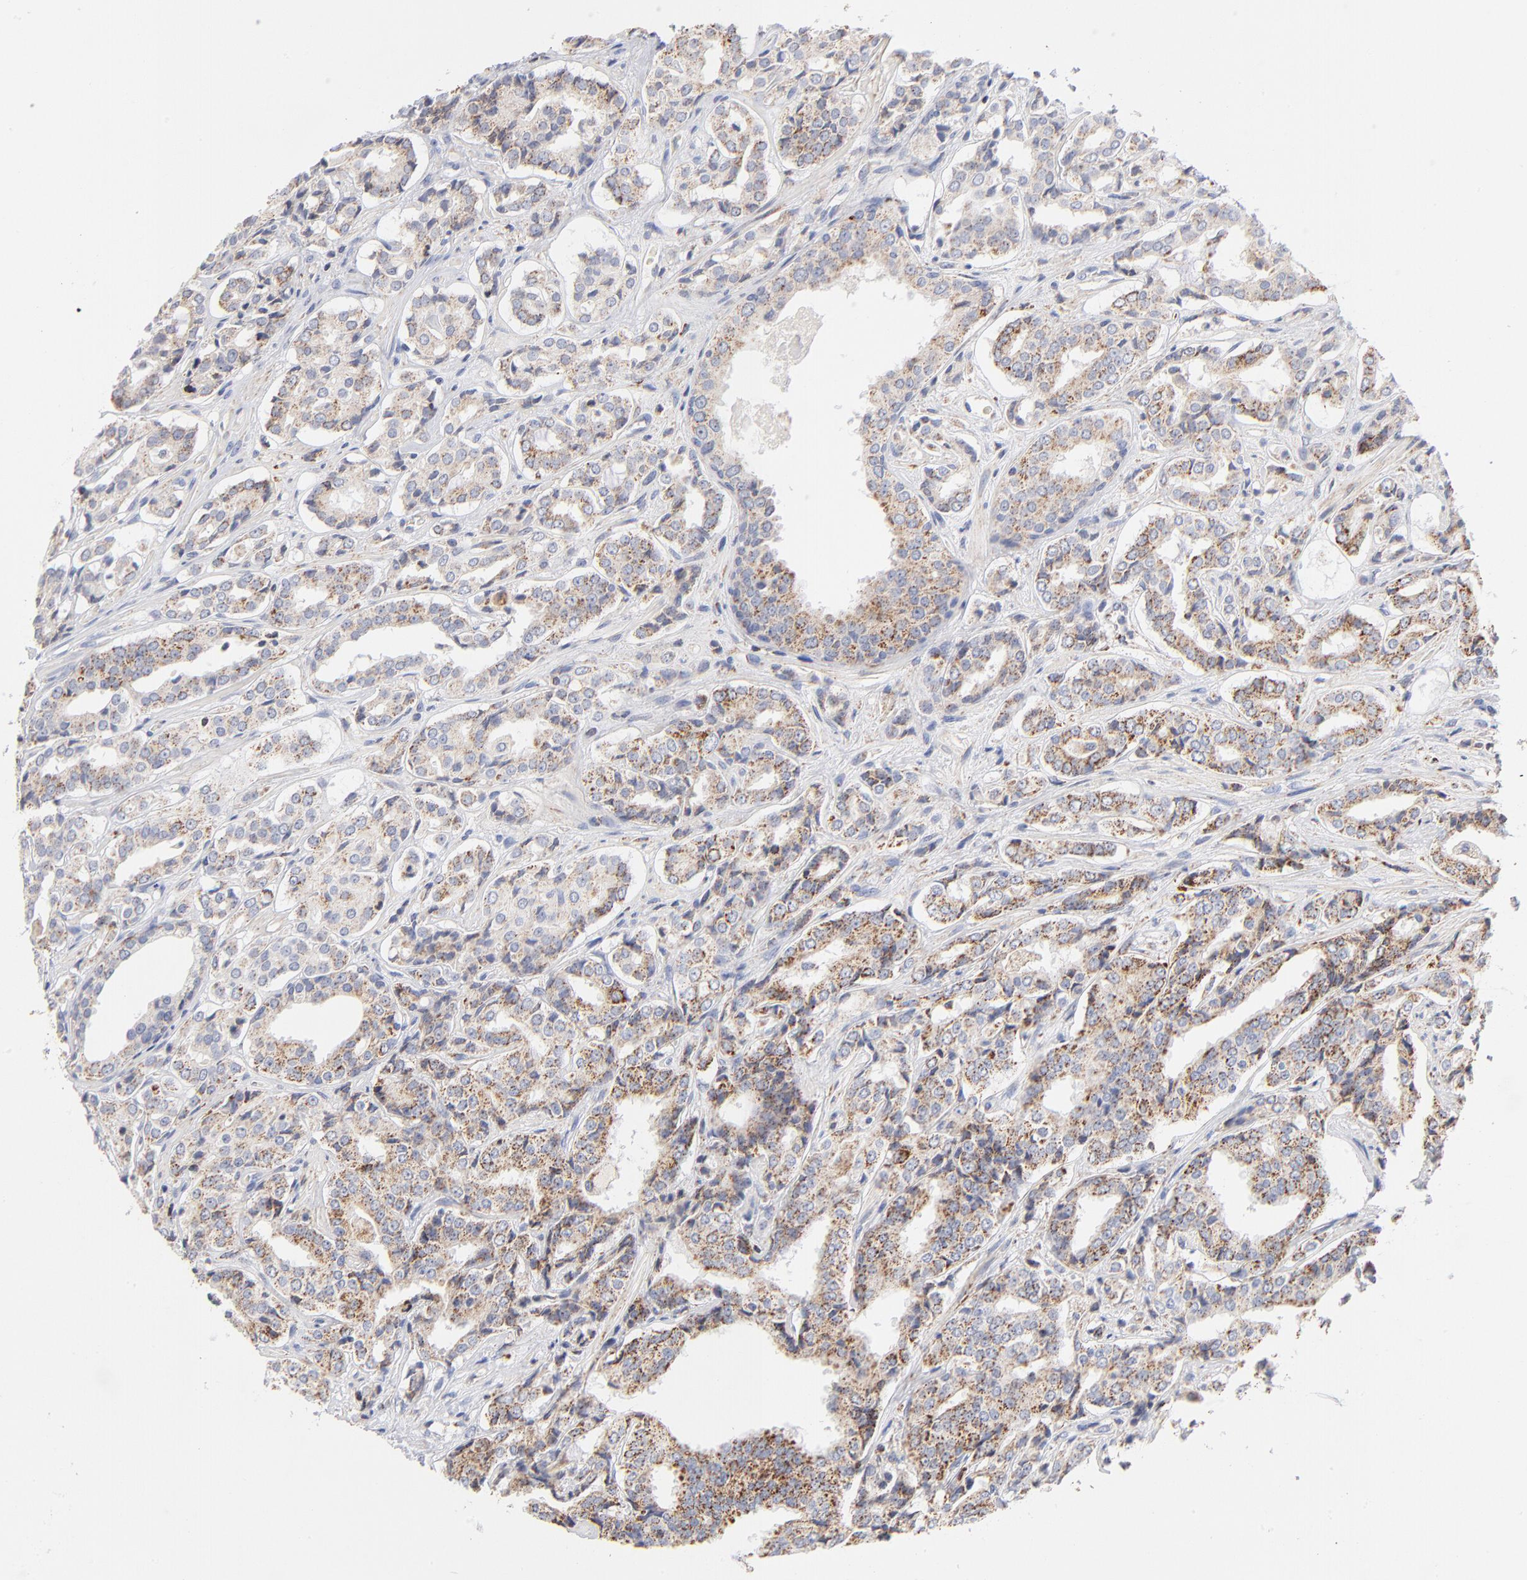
{"staining": {"intensity": "moderate", "quantity": ">75%", "location": "cytoplasmic/membranous"}, "tissue": "prostate cancer", "cell_type": "Tumor cells", "image_type": "cancer", "snomed": [{"axis": "morphology", "description": "Adenocarcinoma, Medium grade"}, {"axis": "topography", "description": "Prostate"}], "caption": "The histopathology image demonstrates immunohistochemical staining of prostate adenocarcinoma (medium-grade). There is moderate cytoplasmic/membranous expression is seen in about >75% of tumor cells.", "gene": "DLAT", "patient": {"sex": "male", "age": 60}}